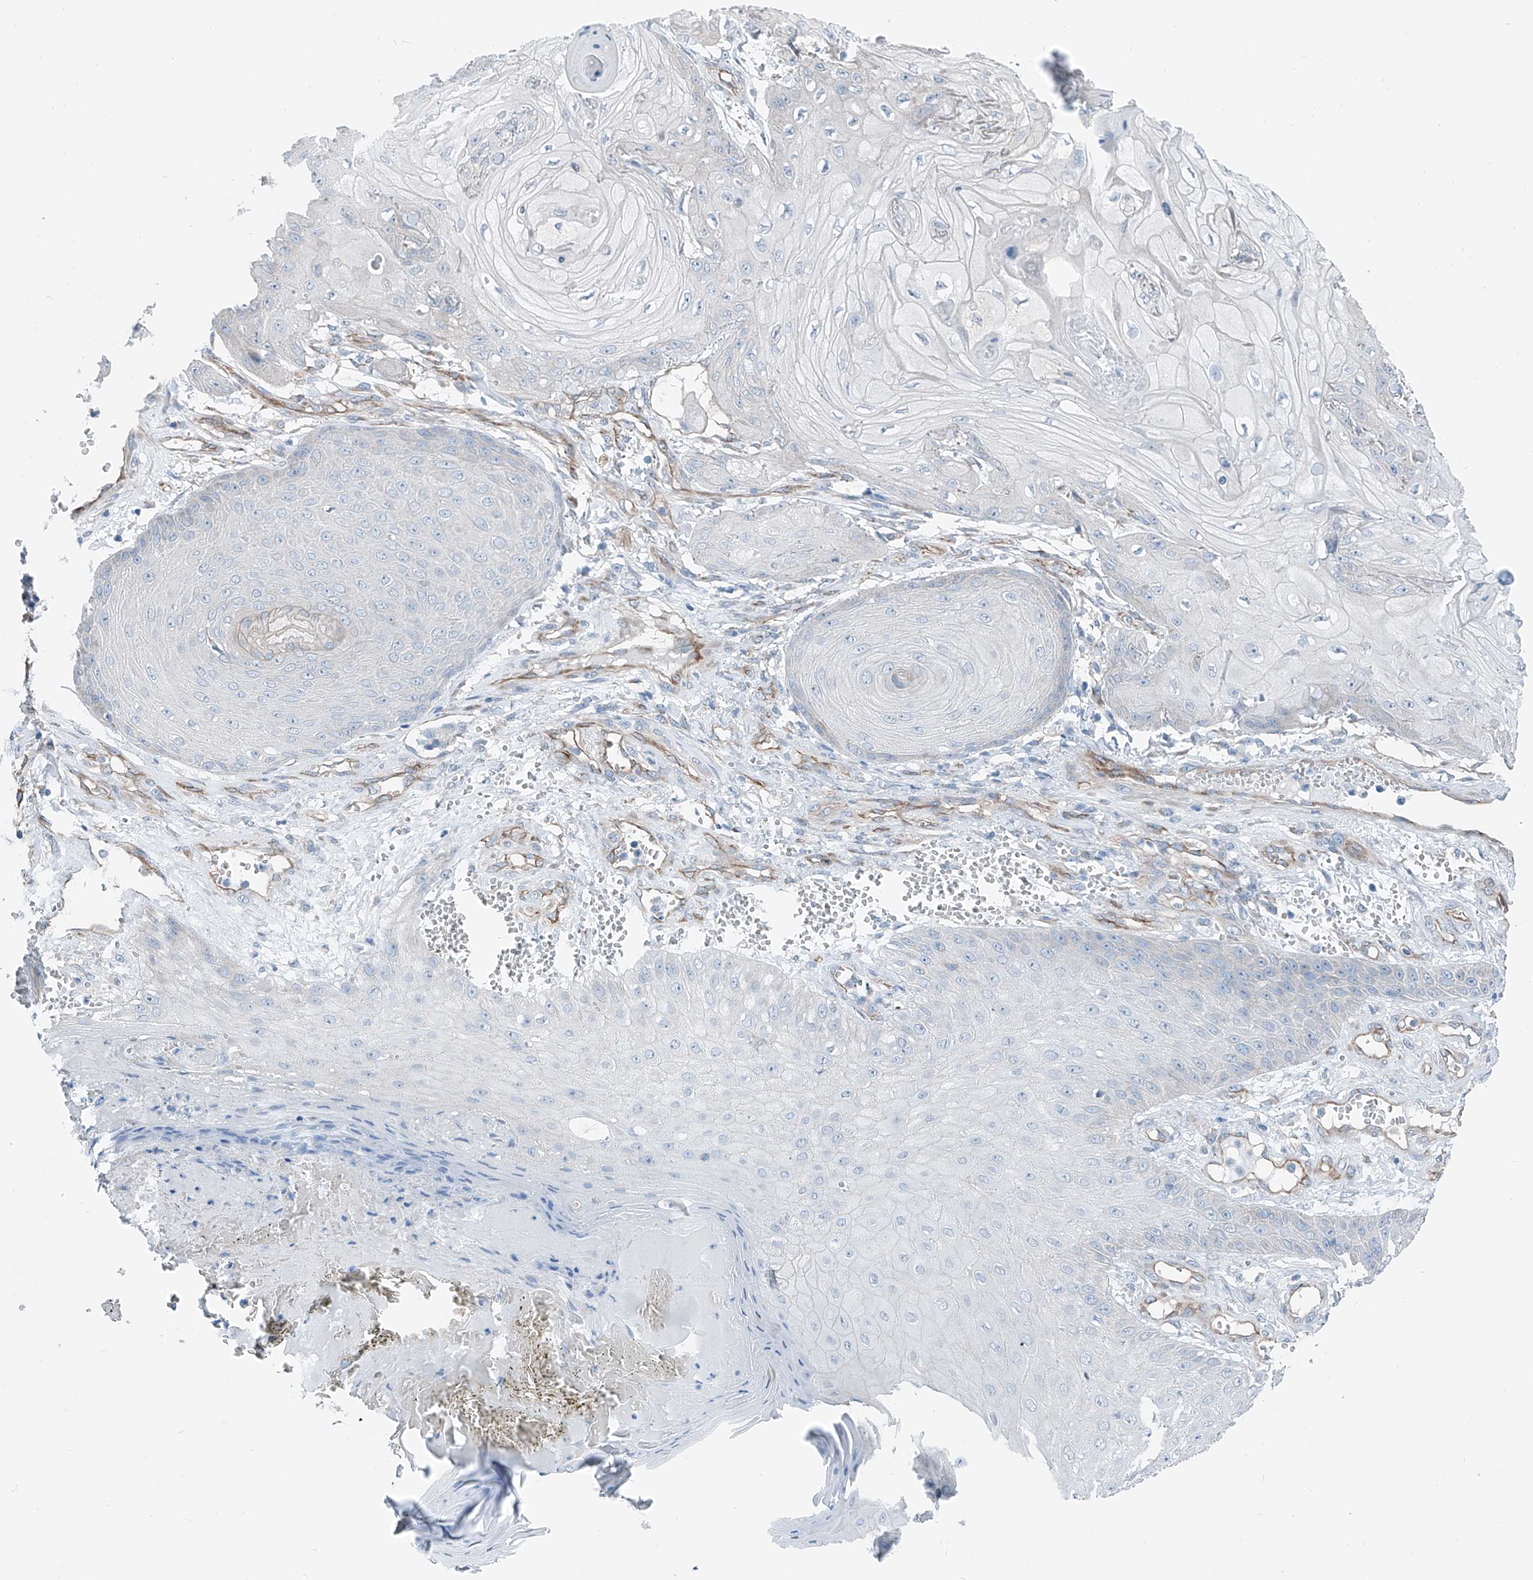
{"staining": {"intensity": "negative", "quantity": "none", "location": "none"}, "tissue": "skin cancer", "cell_type": "Tumor cells", "image_type": "cancer", "snomed": [{"axis": "morphology", "description": "Squamous cell carcinoma, NOS"}, {"axis": "topography", "description": "Skin"}], "caption": "DAB (3,3'-diaminobenzidine) immunohistochemical staining of skin squamous cell carcinoma reveals no significant expression in tumor cells.", "gene": "THEMIS2", "patient": {"sex": "male", "age": 74}}